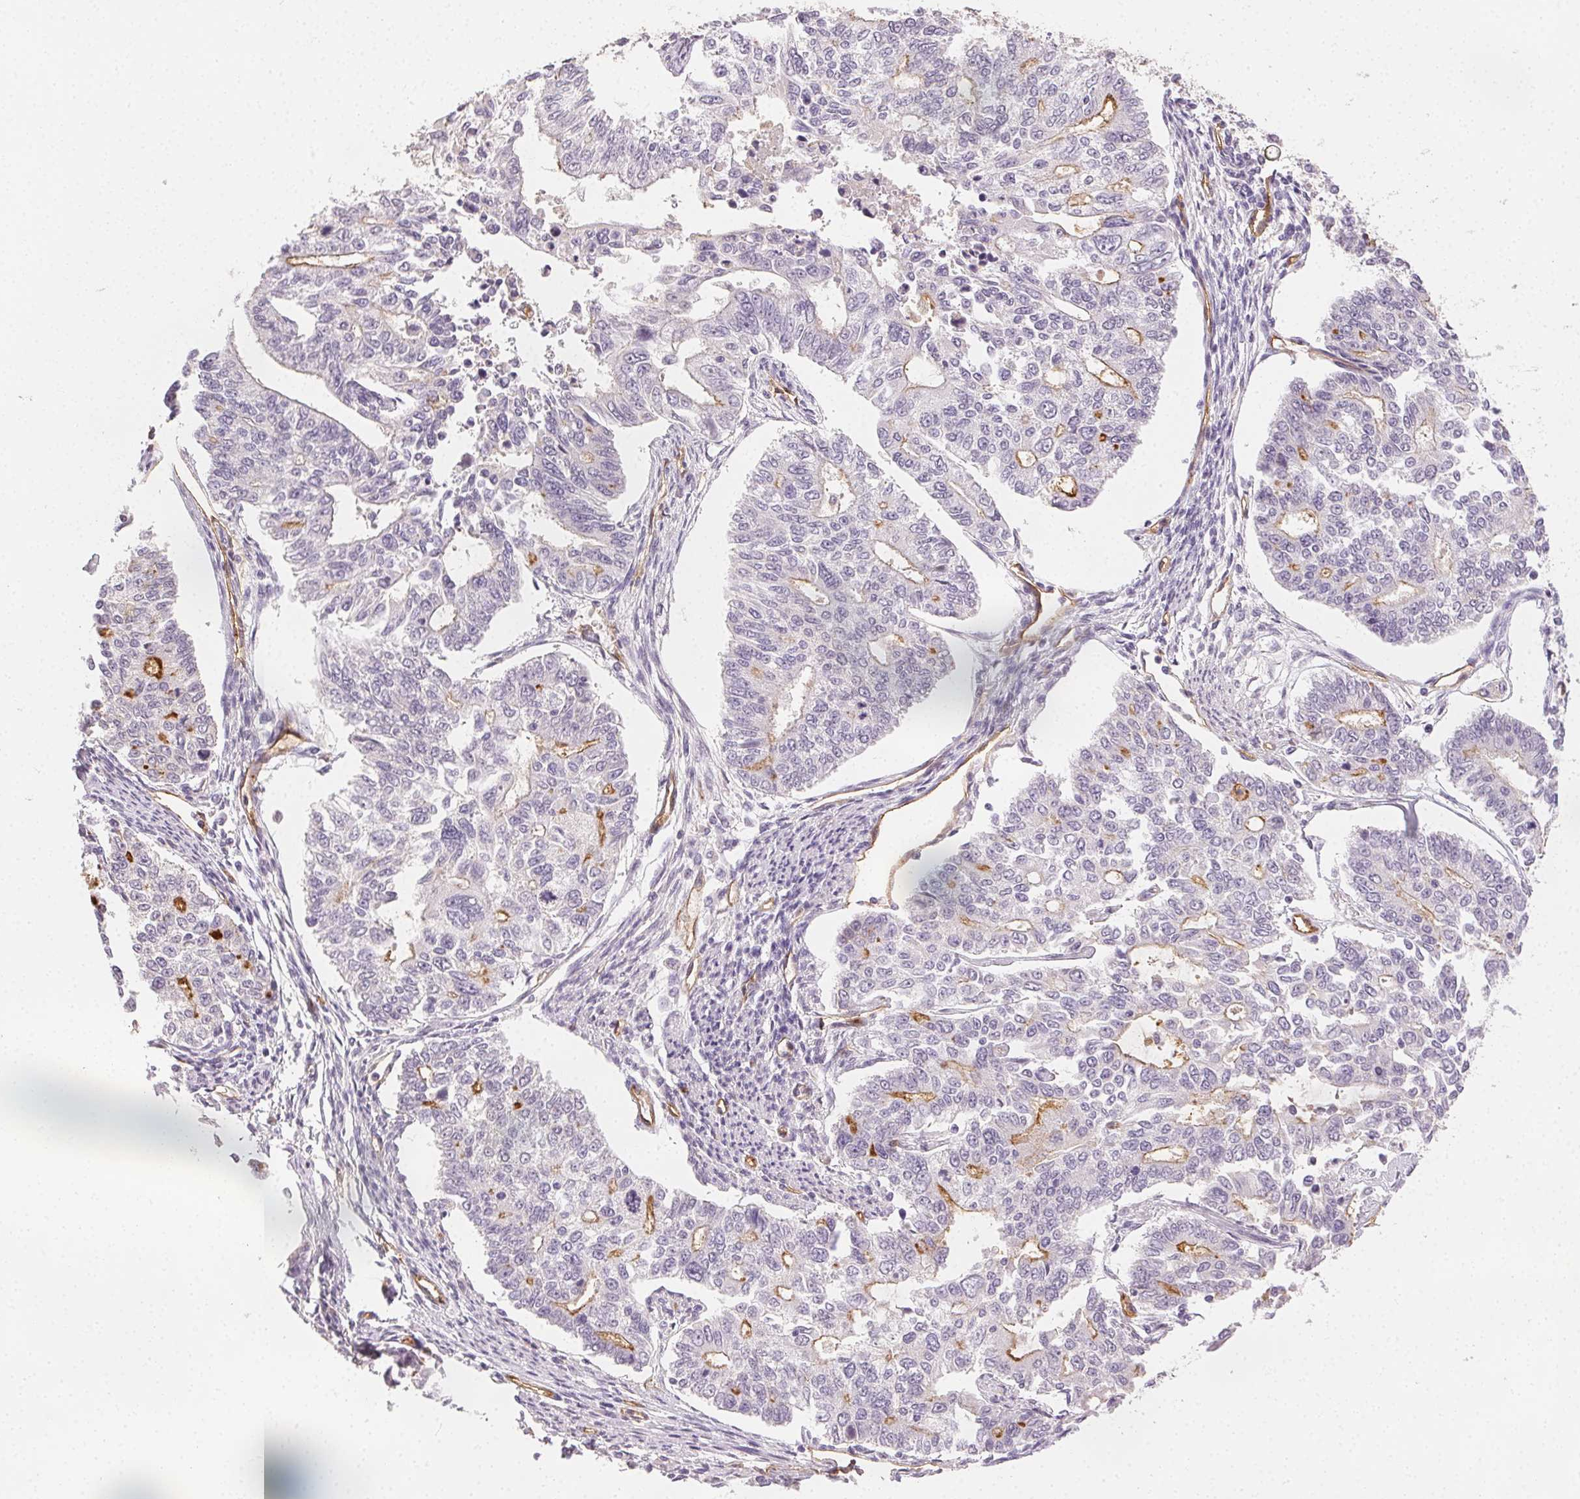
{"staining": {"intensity": "strong", "quantity": "<25%", "location": "cytoplasmic/membranous"}, "tissue": "endometrial cancer", "cell_type": "Tumor cells", "image_type": "cancer", "snomed": [{"axis": "morphology", "description": "Adenocarcinoma, NOS"}, {"axis": "topography", "description": "Uterus"}], "caption": "The image shows immunohistochemical staining of endometrial cancer. There is strong cytoplasmic/membranous staining is appreciated in about <25% of tumor cells.", "gene": "PODXL", "patient": {"sex": "female", "age": 59}}